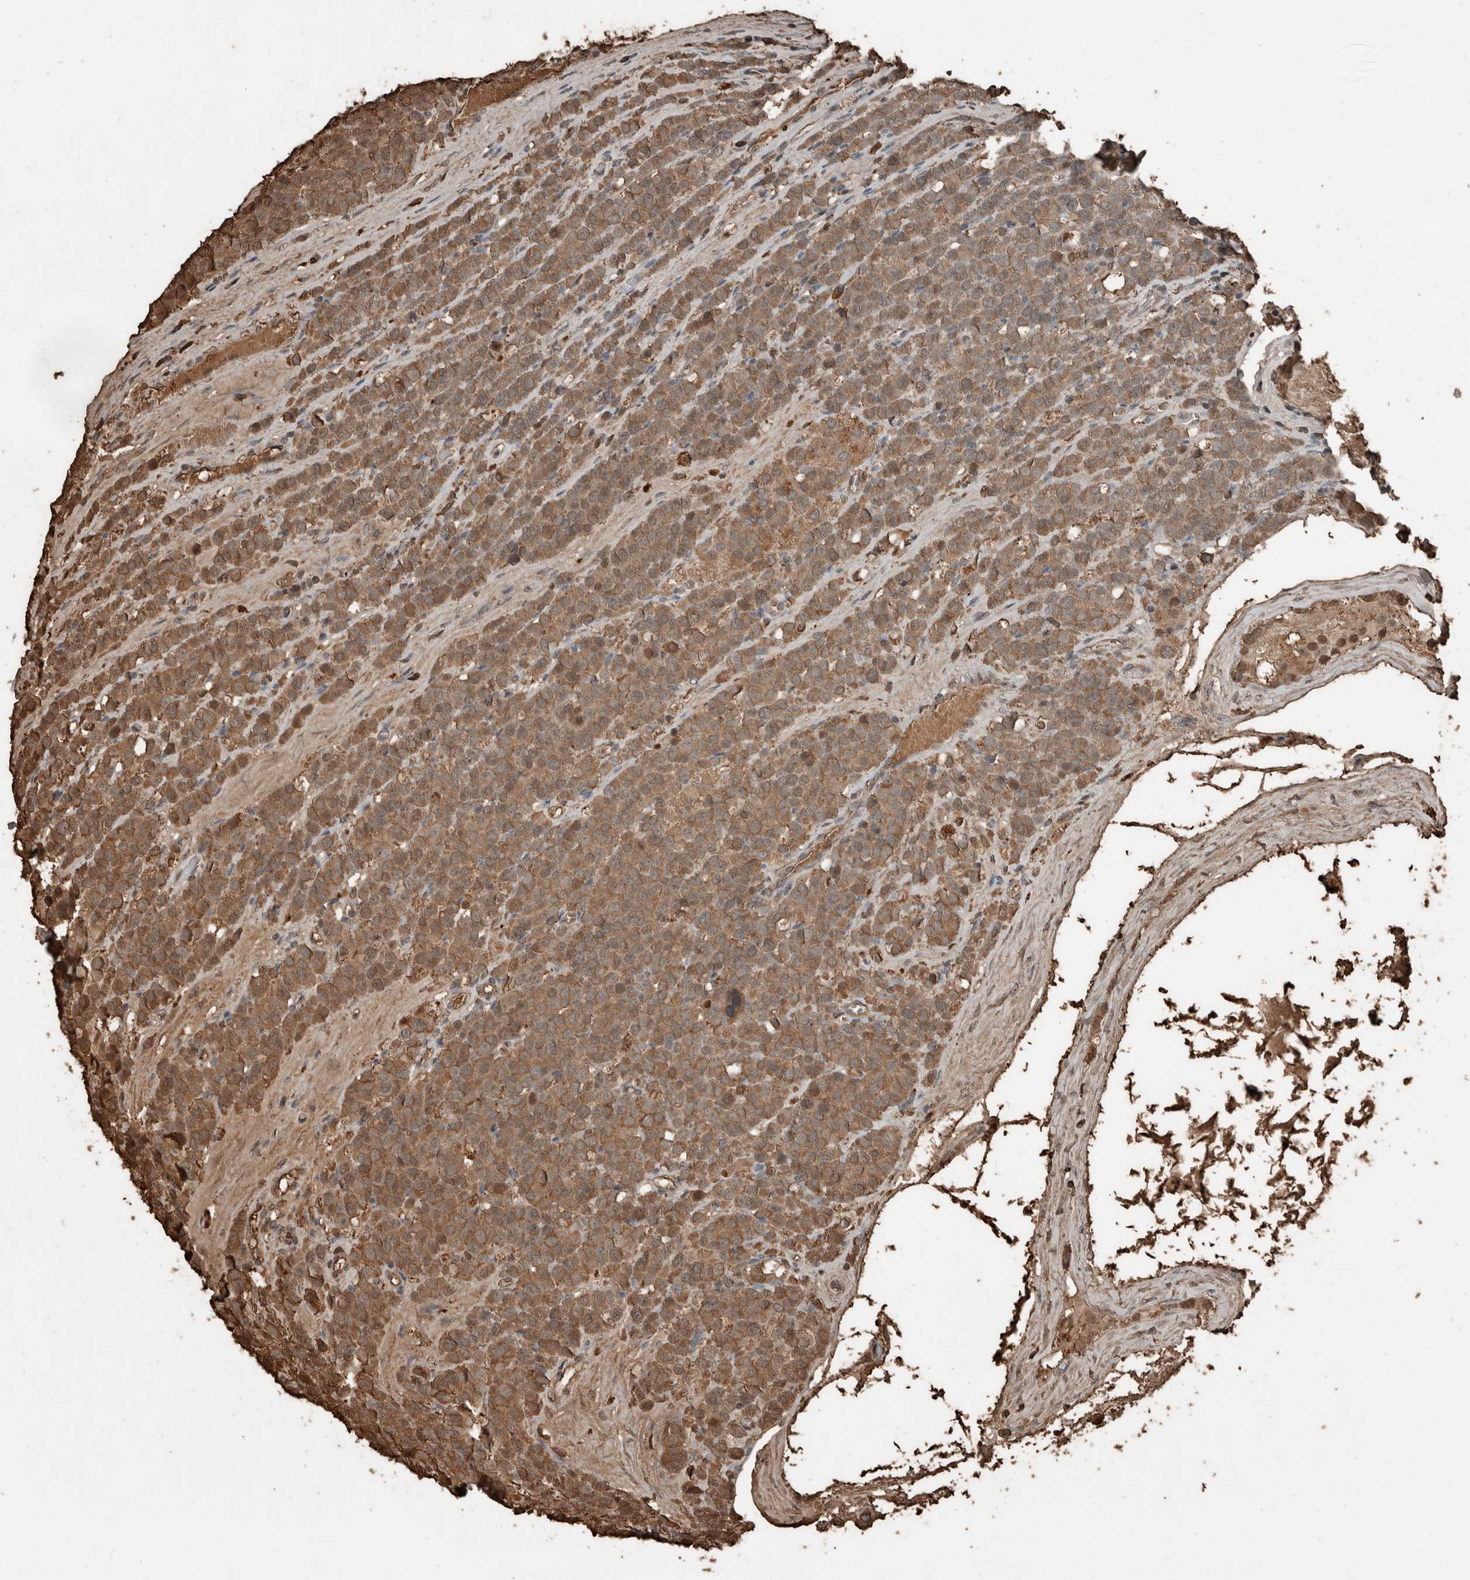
{"staining": {"intensity": "moderate", "quantity": ">75%", "location": "cytoplasmic/membranous"}, "tissue": "testis cancer", "cell_type": "Tumor cells", "image_type": "cancer", "snomed": [{"axis": "morphology", "description": "Seminoma, NOS"}, {"axis": "topography", "description": "Testis"}], "caption": "High-power microscopy captured an immunohistochemistry (IHC) micrograph of testis seminoma, revealing moderate cytoplasmic/membranous positivity in approximately >75% of tumor cells.", "gene": "USP34", "patient": {"sex": "male", "age": 71}}